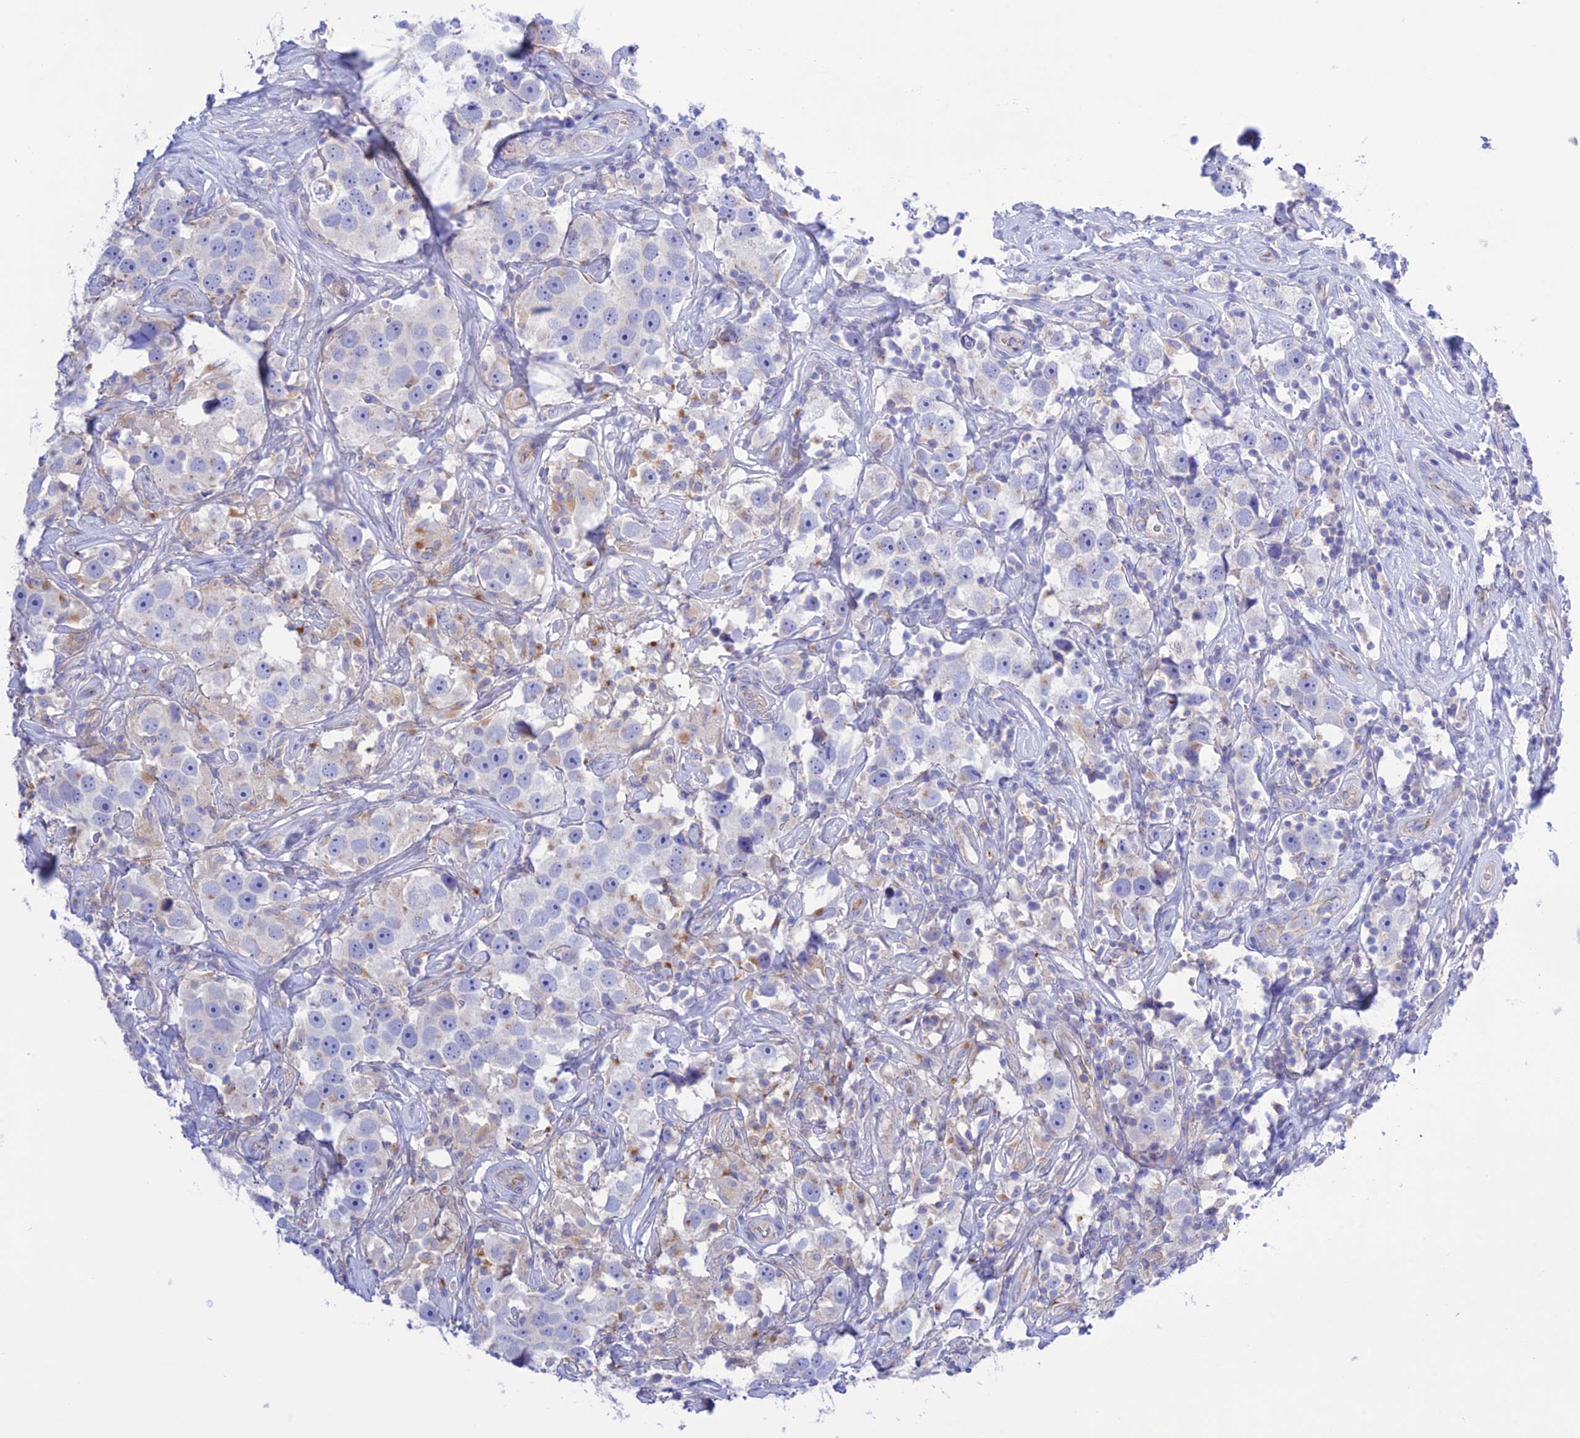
{"staining": {"intensity": "negative", "quantity": "none", "location": "none"}, "tissue": "testis cancer", "cell_type": "Tumor cells", "image_type": "cancer", "snomed": [{"axis": "morphology", "description": "Seminoma, NOS"}, {"axis": "topography", "description": "Testis"}], "caption": "An image of testis cancer (seminoma) stained for a protein demonstrates no brown staining in tumor cells. (DAB immunohistochemistry, high magnification).", "gene": "CHSY3", "patient": {"sex": "male", "age": 49}}